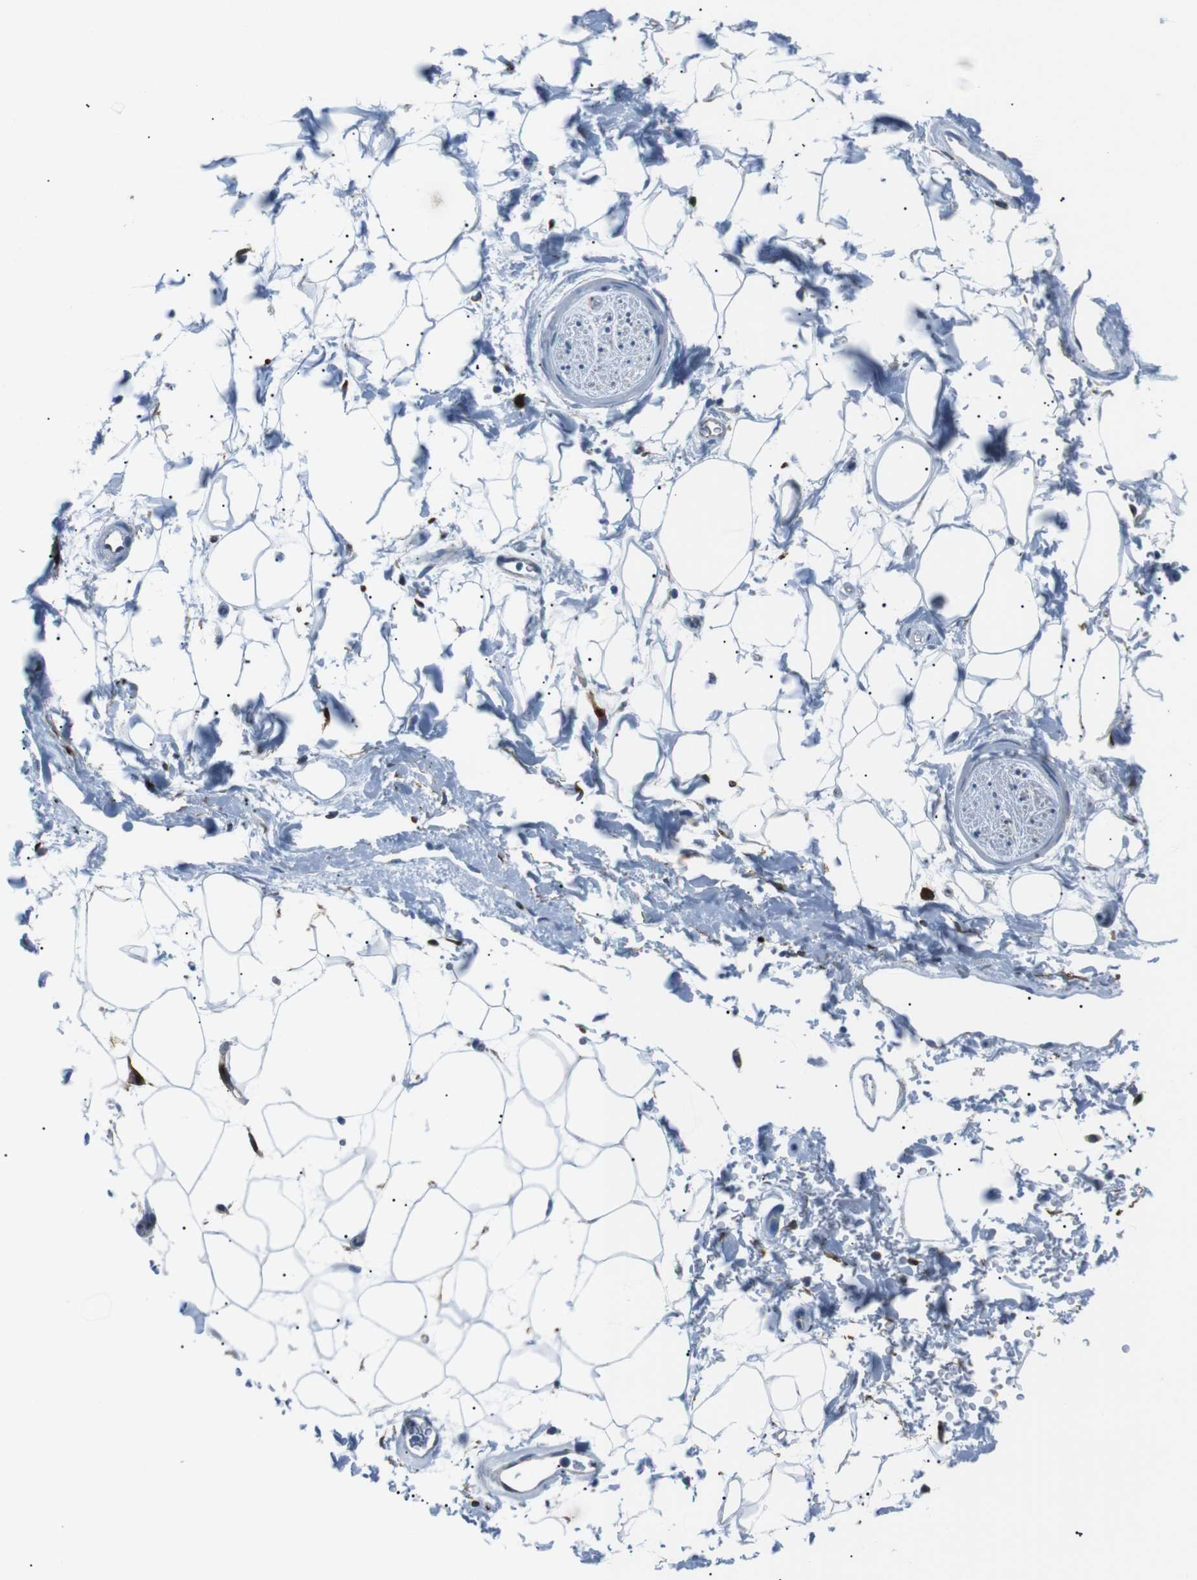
{"staining": {"intensity": "negative", "quantity": "none", "location": "none"}, "tissue": "adipose tissue", "cell_type": "Adipocytes", "image_type": "normal", "snomed": [{"axis": "morphology", "description": "Normal tissue, NOS"}, {"axis": "topography", "description": "Adipose tissue"}, {"axis": "topography", "description": "Peripheral nerve tissue"}], "caption": "Image shows no significant protein staining in adipocytes of normal adipose tissue. Brightfield microscopy of immunohistochemistry stained with DAB (brown) and hematoxylin (blue), captured at high magnification.", "gene": "CSF2RA", "patient": {"sex": "male", "age": 52}}